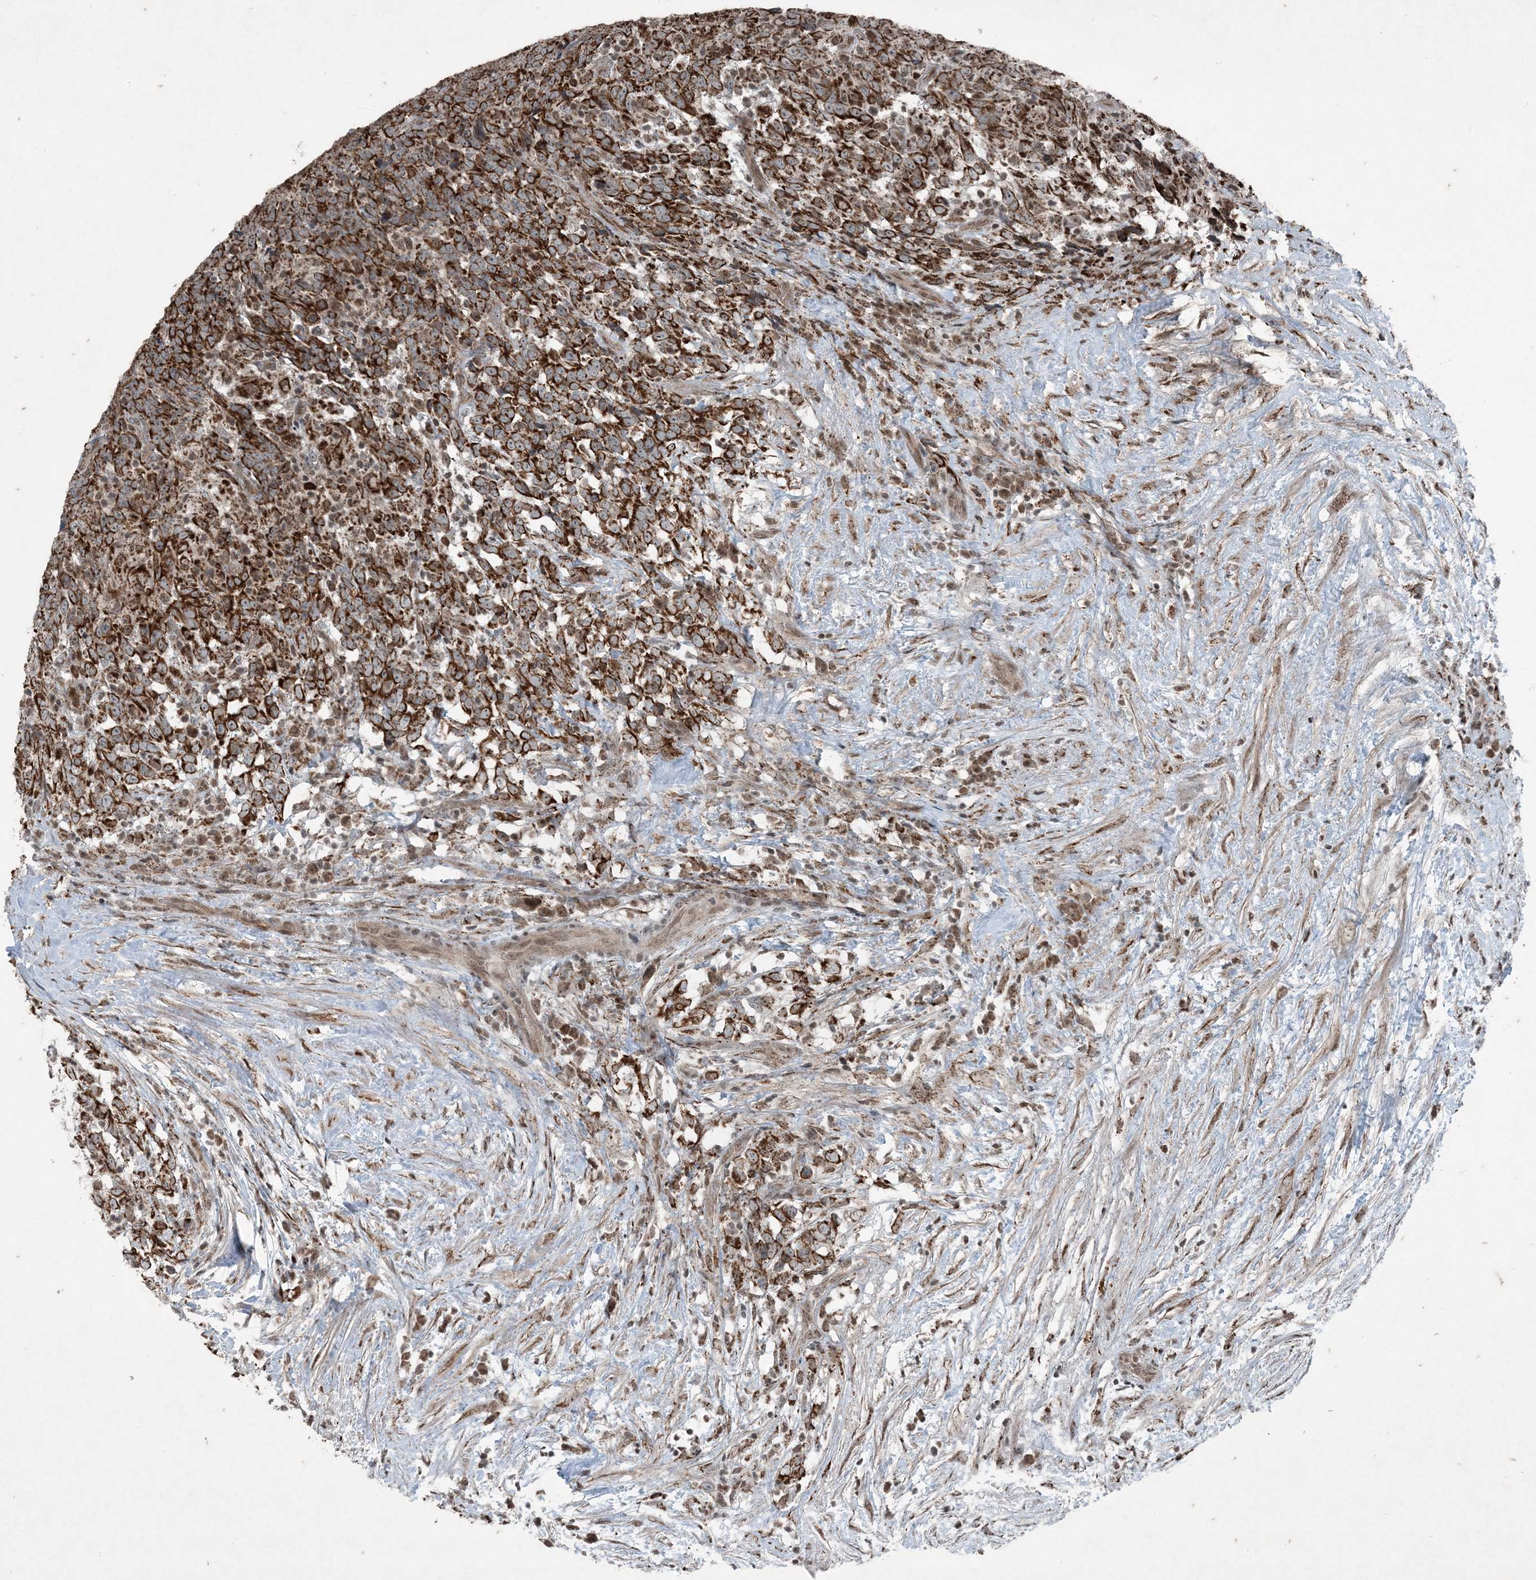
{"staining": {"intensity": "strong", "quantity": ">75%", "location": "cytoplasmic/membranous"}, "tissue": "testis cancer", "cell_type": "Tumor cells", "image_type": "cancer", "snomed": [{"axis": "morphology", "description": "Carcinoma, Embryonal, NOS"}, {"axis": "topography", "description": "Testis"}], "caption": "Protein staining of testis cancer tissue demonstrates strong cytoplasmic/membranous expression in approximately >75% of tumor cells. Using DAB (brown) and hematoxylin (blue) stains, captured at high magnification using brightfield microscopy.", "gene": "PC", "patient": {"sex": "male", "age": 26}}